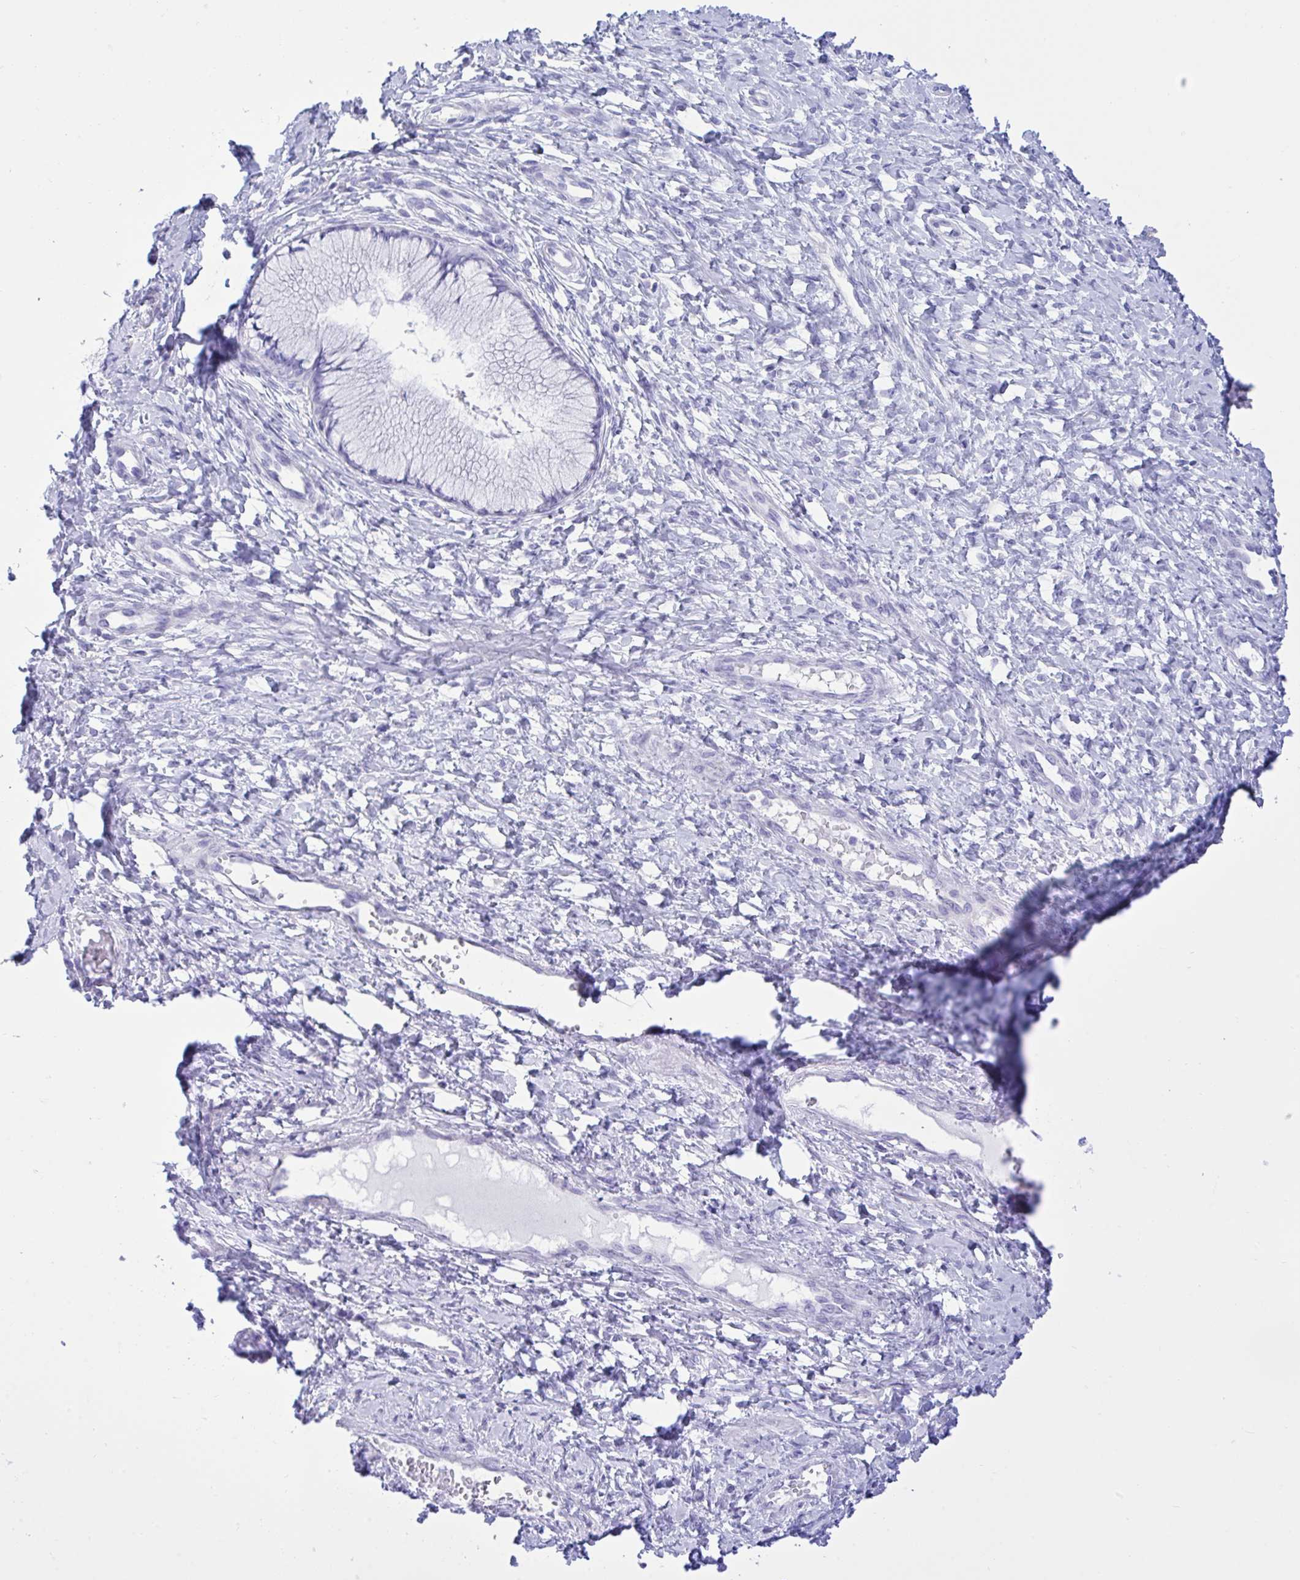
{"staining": {"intensity": "negative", "quantity": "none", "location": "none"}, "tissue": "cervix", "cell_type": "Glandular cells", "image_type": "normal", "snomed": [{"axis": "morphology", "description": "Normal tissue, NOS"}, {"axis": "topography", "description": "Cervix"}], "caption": "Immunohistochemistry of benign human cervix displays no expression in glandular cells.", "gene": "BEX5", "patient": {"sex": "female", "age": 37}}